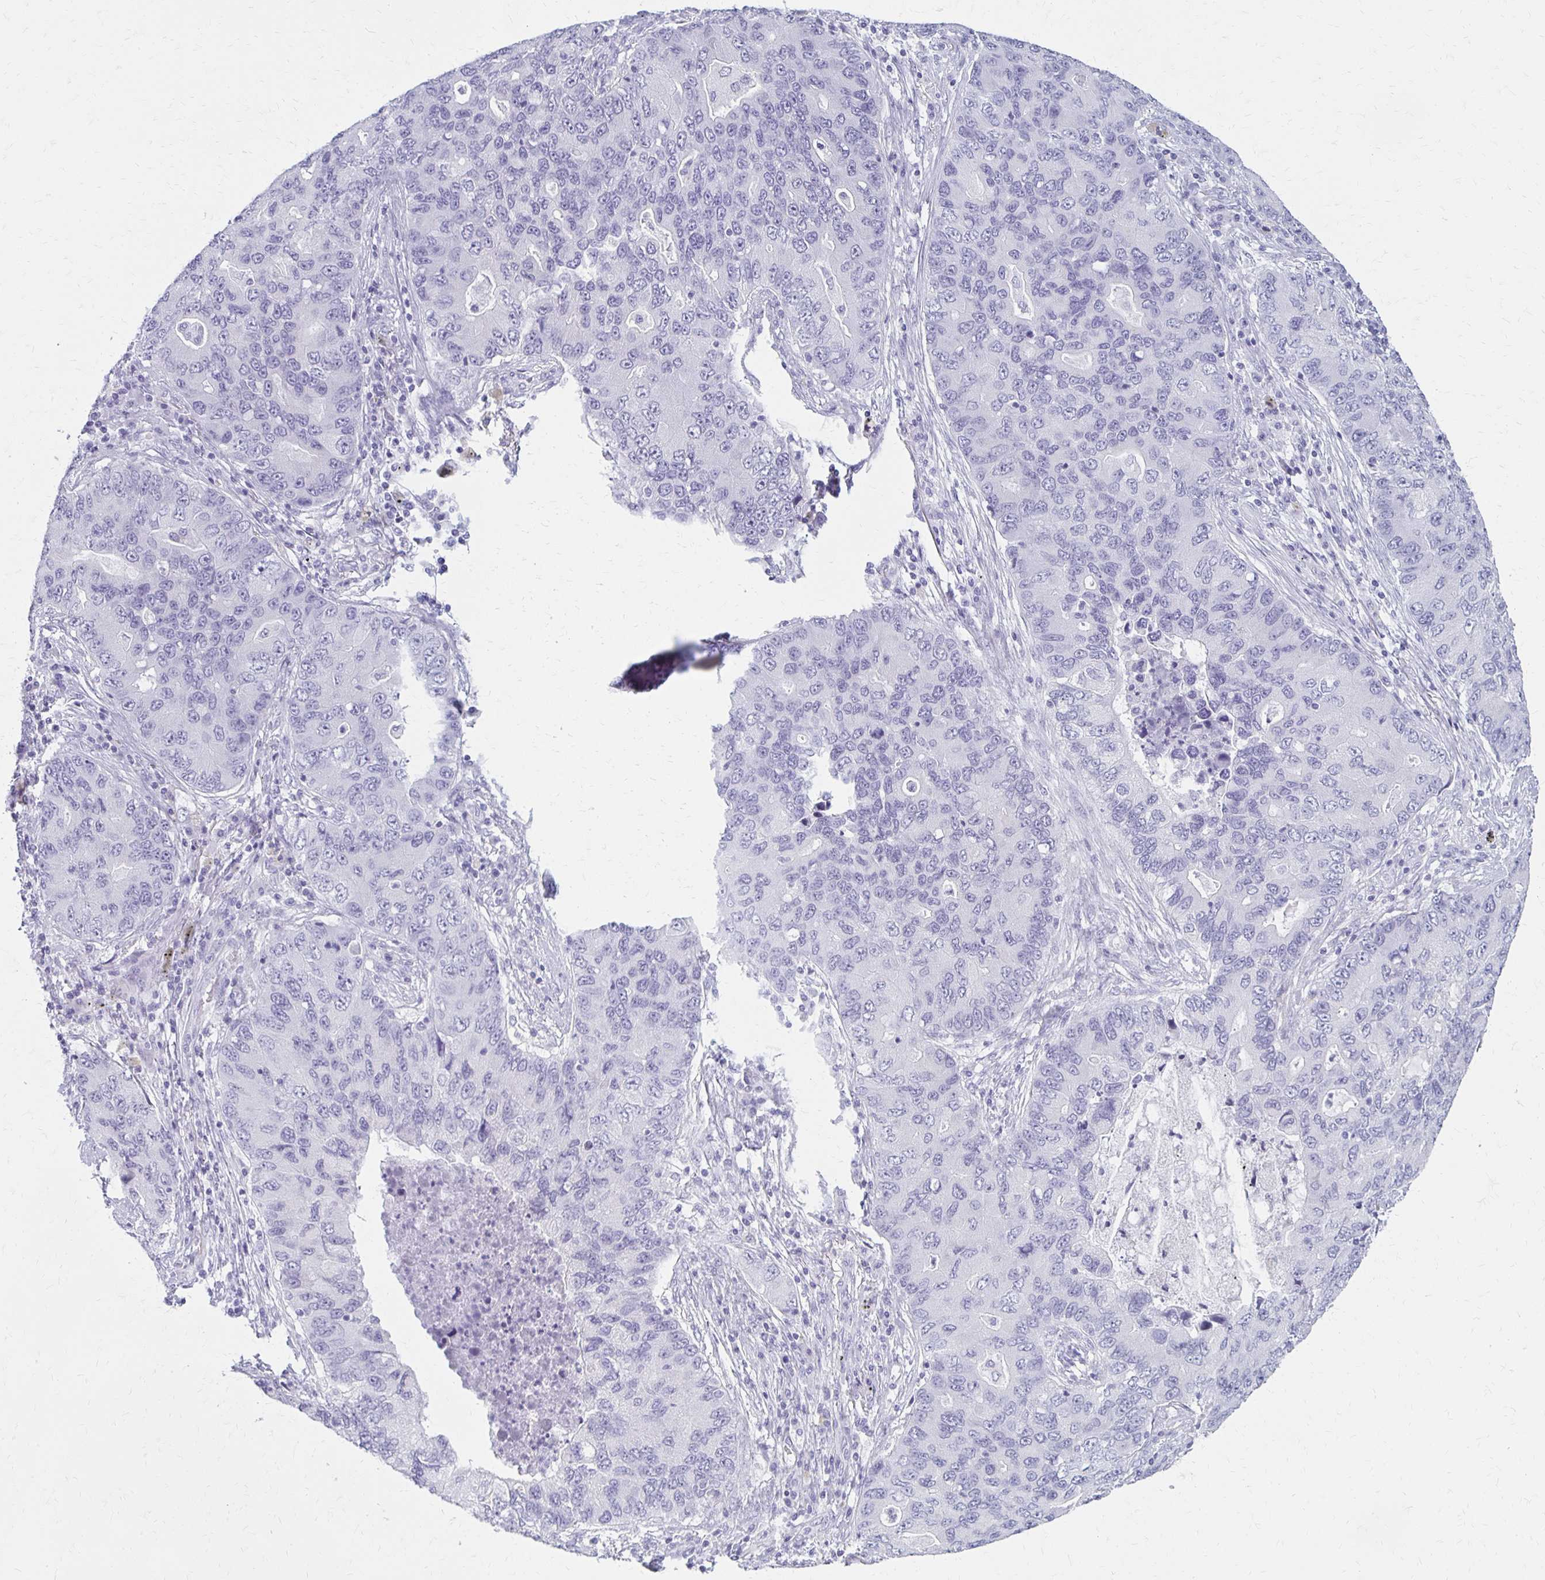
{"staining": {"intensity": "negative", "quantity": "none", "location": "none"}, "tissue": "lung cancer", "cell_type": "Tumor cells", "image_type": "cancer", "snomed": [{"axis": "morphology", "description": "Adenocarcinoma, NOS"}, {"axis": "morphology", "description": "Adenocarcinoma, metastatic, NOS"}, {"axis": "topography", "description": "Lymph node"}, {"axis": "topography", "description": "Lung"}], "caption": "Immunohistochemical staining of adenocarcinoma (lung) demonstrates no significant positivity in tumor cells.", "gene": "IVL", "patient": {"sex": "female", "age": 54}}